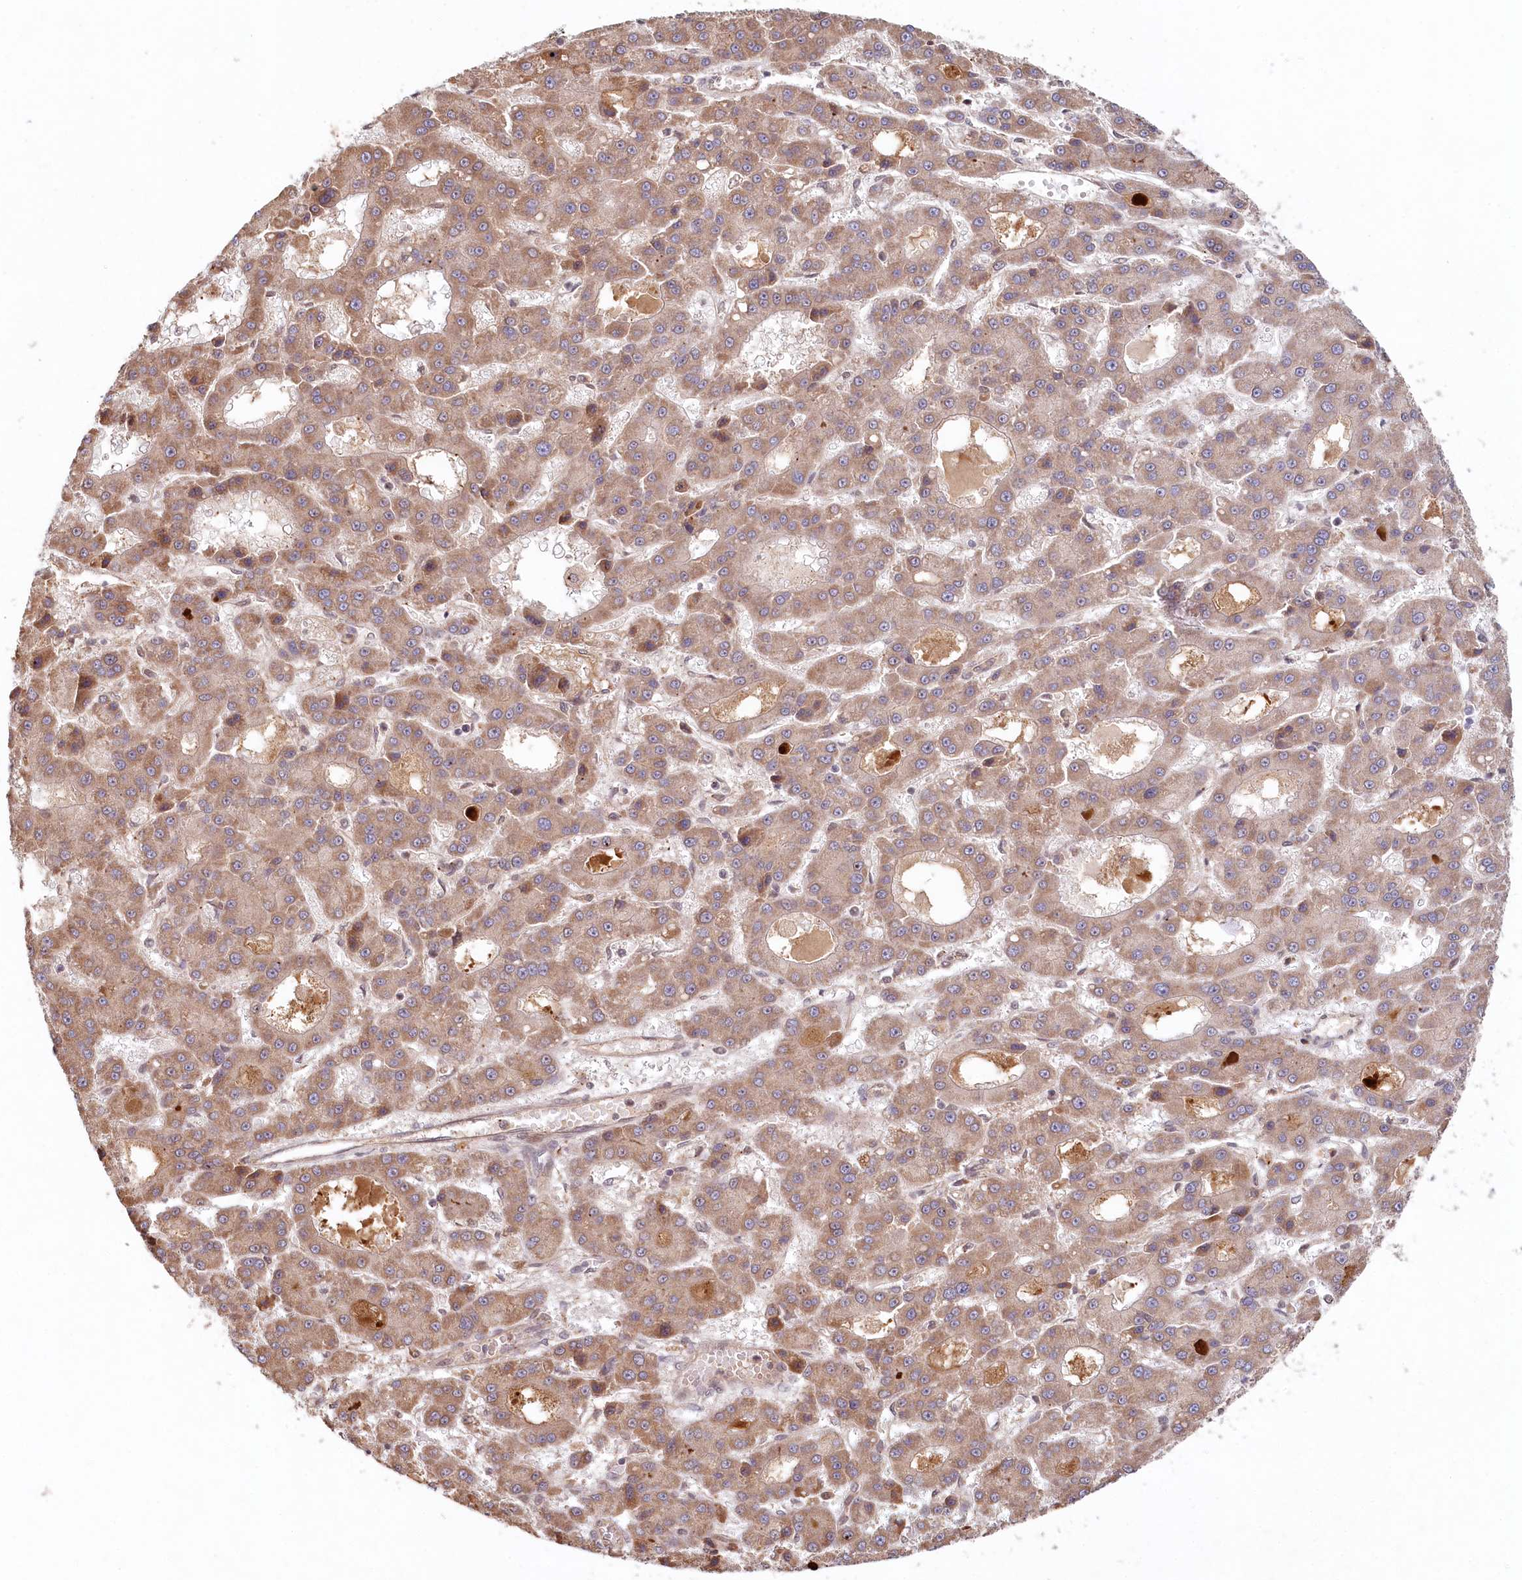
{"staining": {"intensity": "moderate", "quantity": ">75%", "location": "cytoplasmic/membranous"}, "tissue": "liver cancer", "cell_type": "Tumor cells", "image_type": "cancer", "snomed": [{"axis": "morphology", "description": "Carcinoma, Hepatocellular, NOS"}, {"axis": "topography", "description": "Liver"}], "caption": "Immunohistochemical staining of human liver hepatocellular carcinoma exhibits medium levels of moderate cytoplasmic/membranous expression in about >75% of tumor cells.", "gene": "WAPL", "patient": {"sex": "male", "age": 70}}